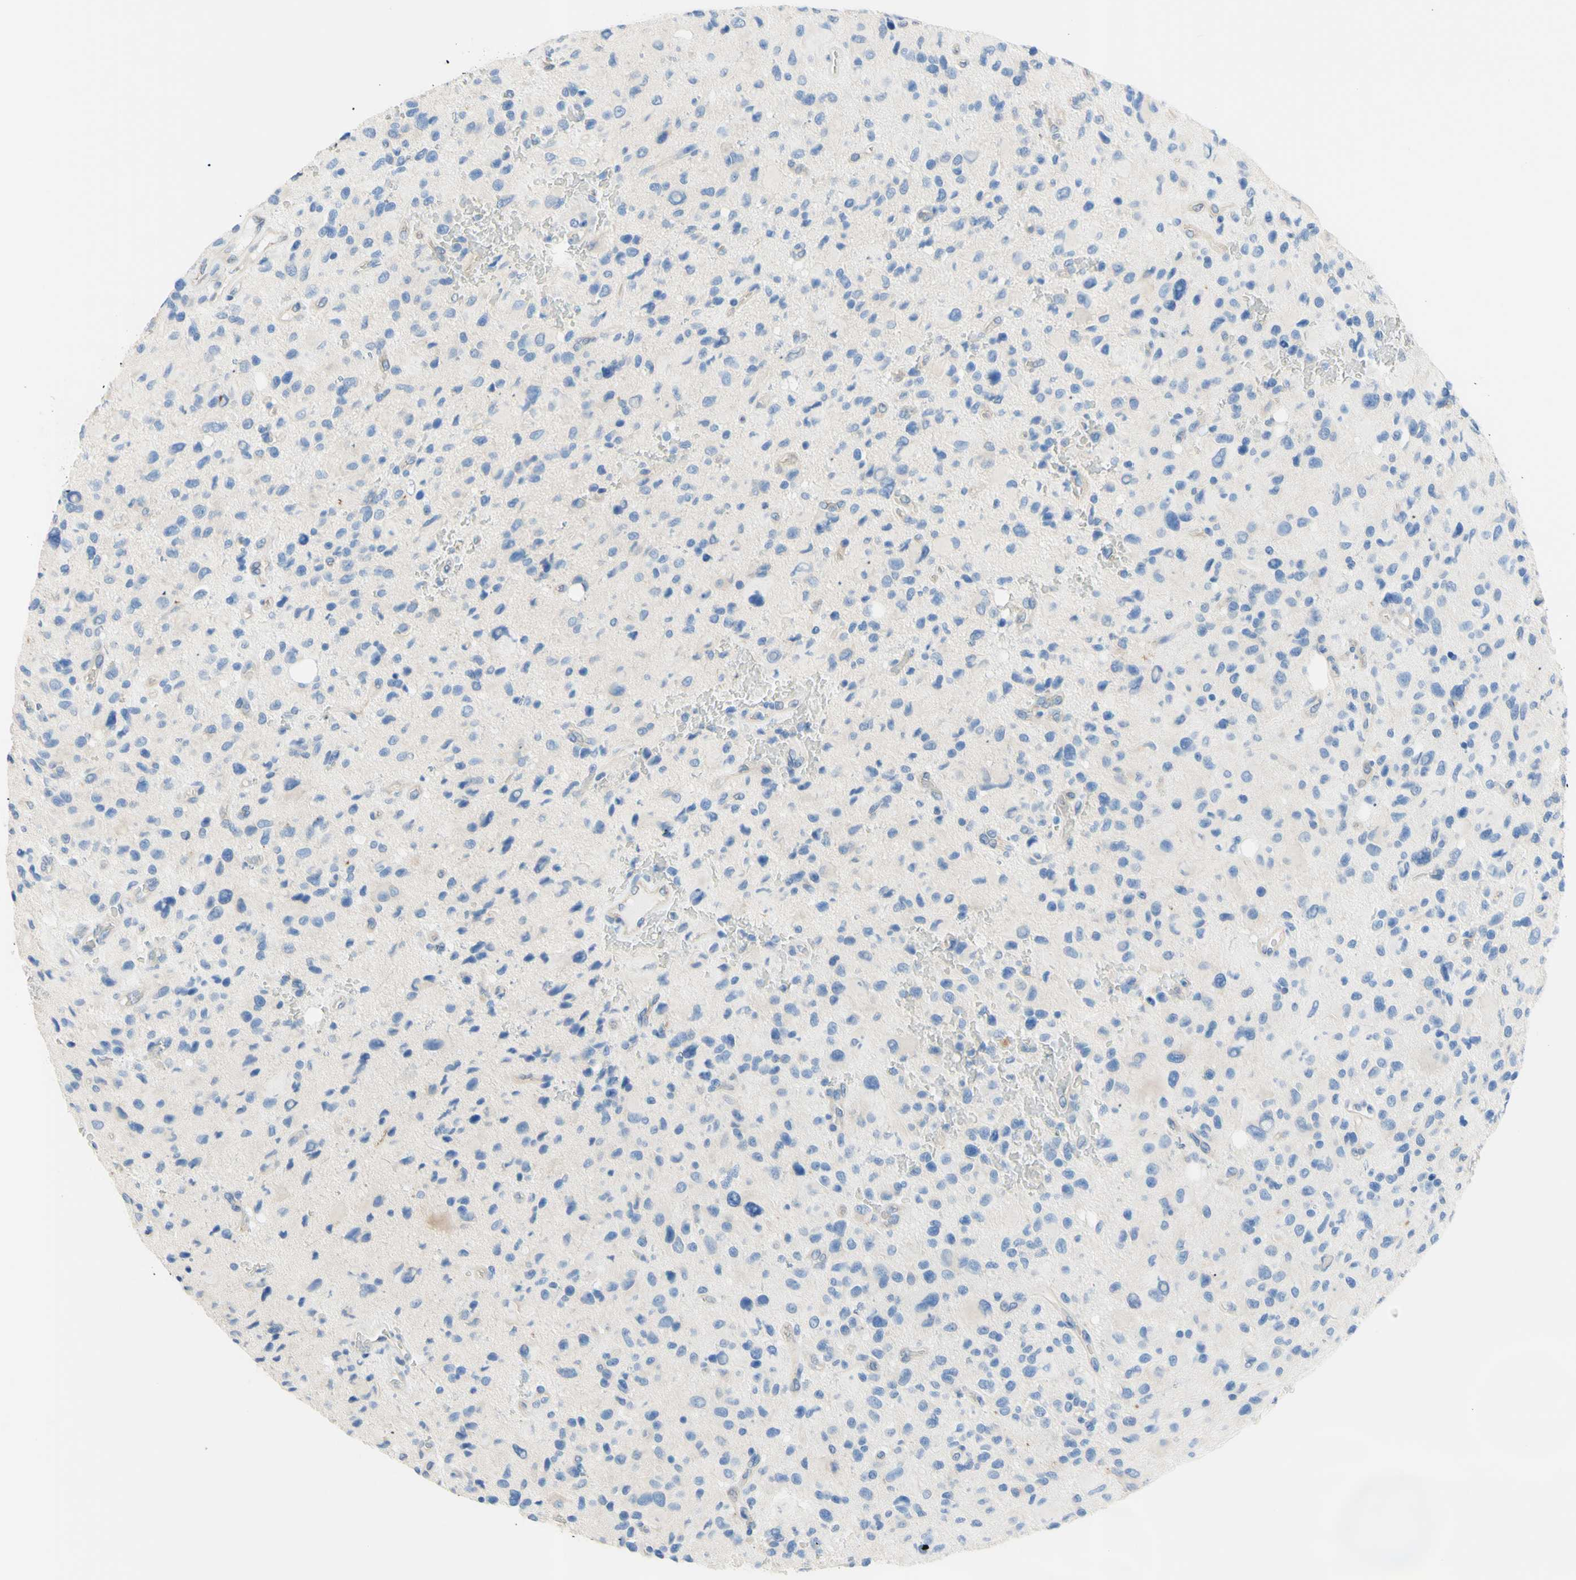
{"staining": {"intensity": "negative", "quantity": "none", "location": "none"}, "tissue": "glioma", "cell_type": "Tumor cells", "image_type": "cancer", "snomed": [{"axis": "morphology", "description": "Glioma, malignant, High grade"}, {"axis": "topography", "description": "Brain"}], "caption": "Protein analysis of glioma shows no significant positivity in tumor cells.", "gene": "HPCA", "patient": {"sex": "male", "age": 48}}